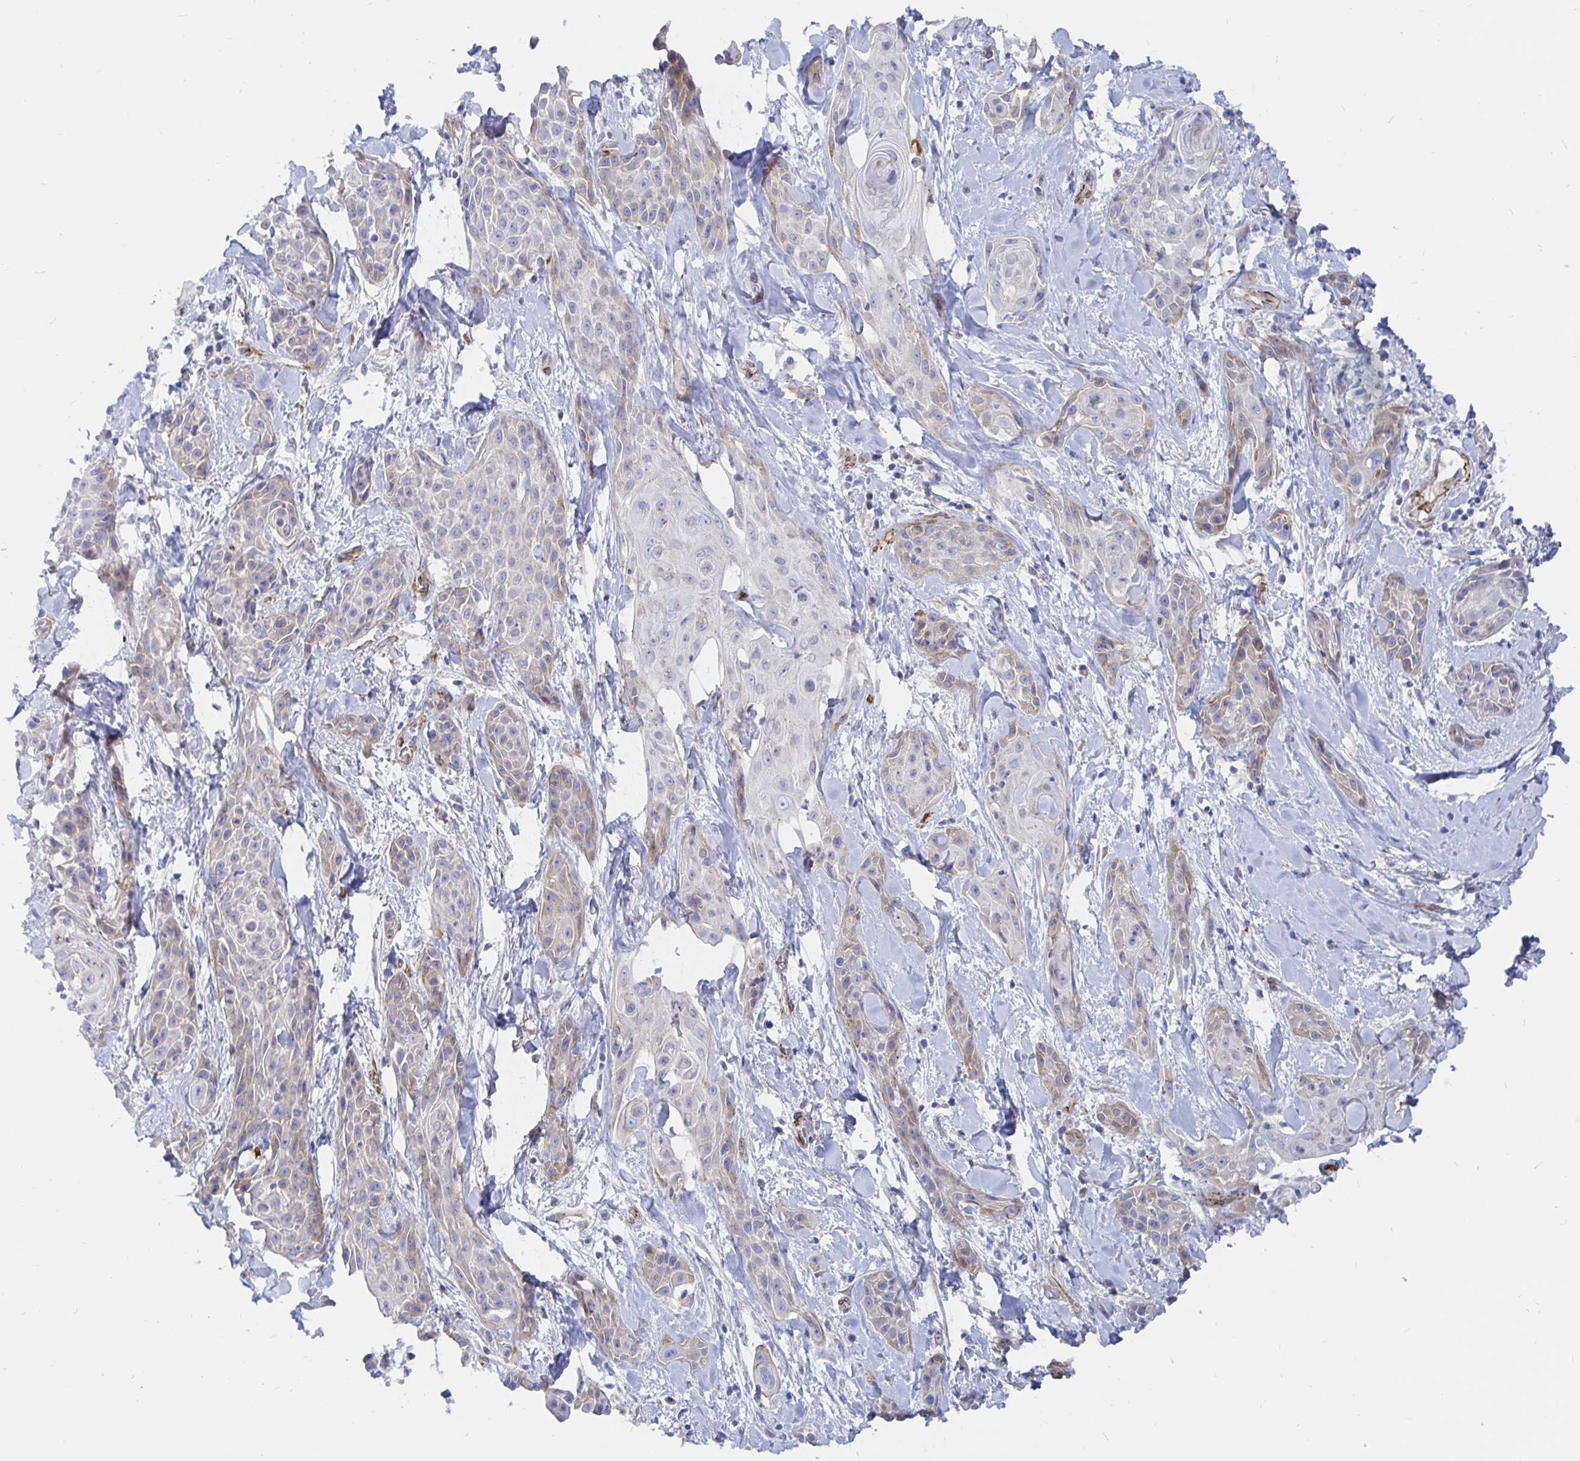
{"staining": {"intensity": "weak", "quantity": "<25%", "location": "cytoplasmic/membranous"}, "tissue": "skin cancer", "cell_type": "Tumor cells", "image_type": "cancer", "snomed": [{"axis": "morphology", "description": "Squamous cell carcinoma, NOS"}, {"axis": "topography", "description": "Skin"}, {"axis": "topography", "description": "Anal"}], "caption": "High power microscopy histopathology image of an IHC photomicrograph of squamous cell carcinoma (skin), revealing no significant staining in tumor cells. Brightfield microscopy of immunohistochemistry (IHC) stained with DAB (brown) and hematoxylin (blue), captured at high magnification.", "gene": "COX16", "patient": {"sex": "male", "age": 64}}